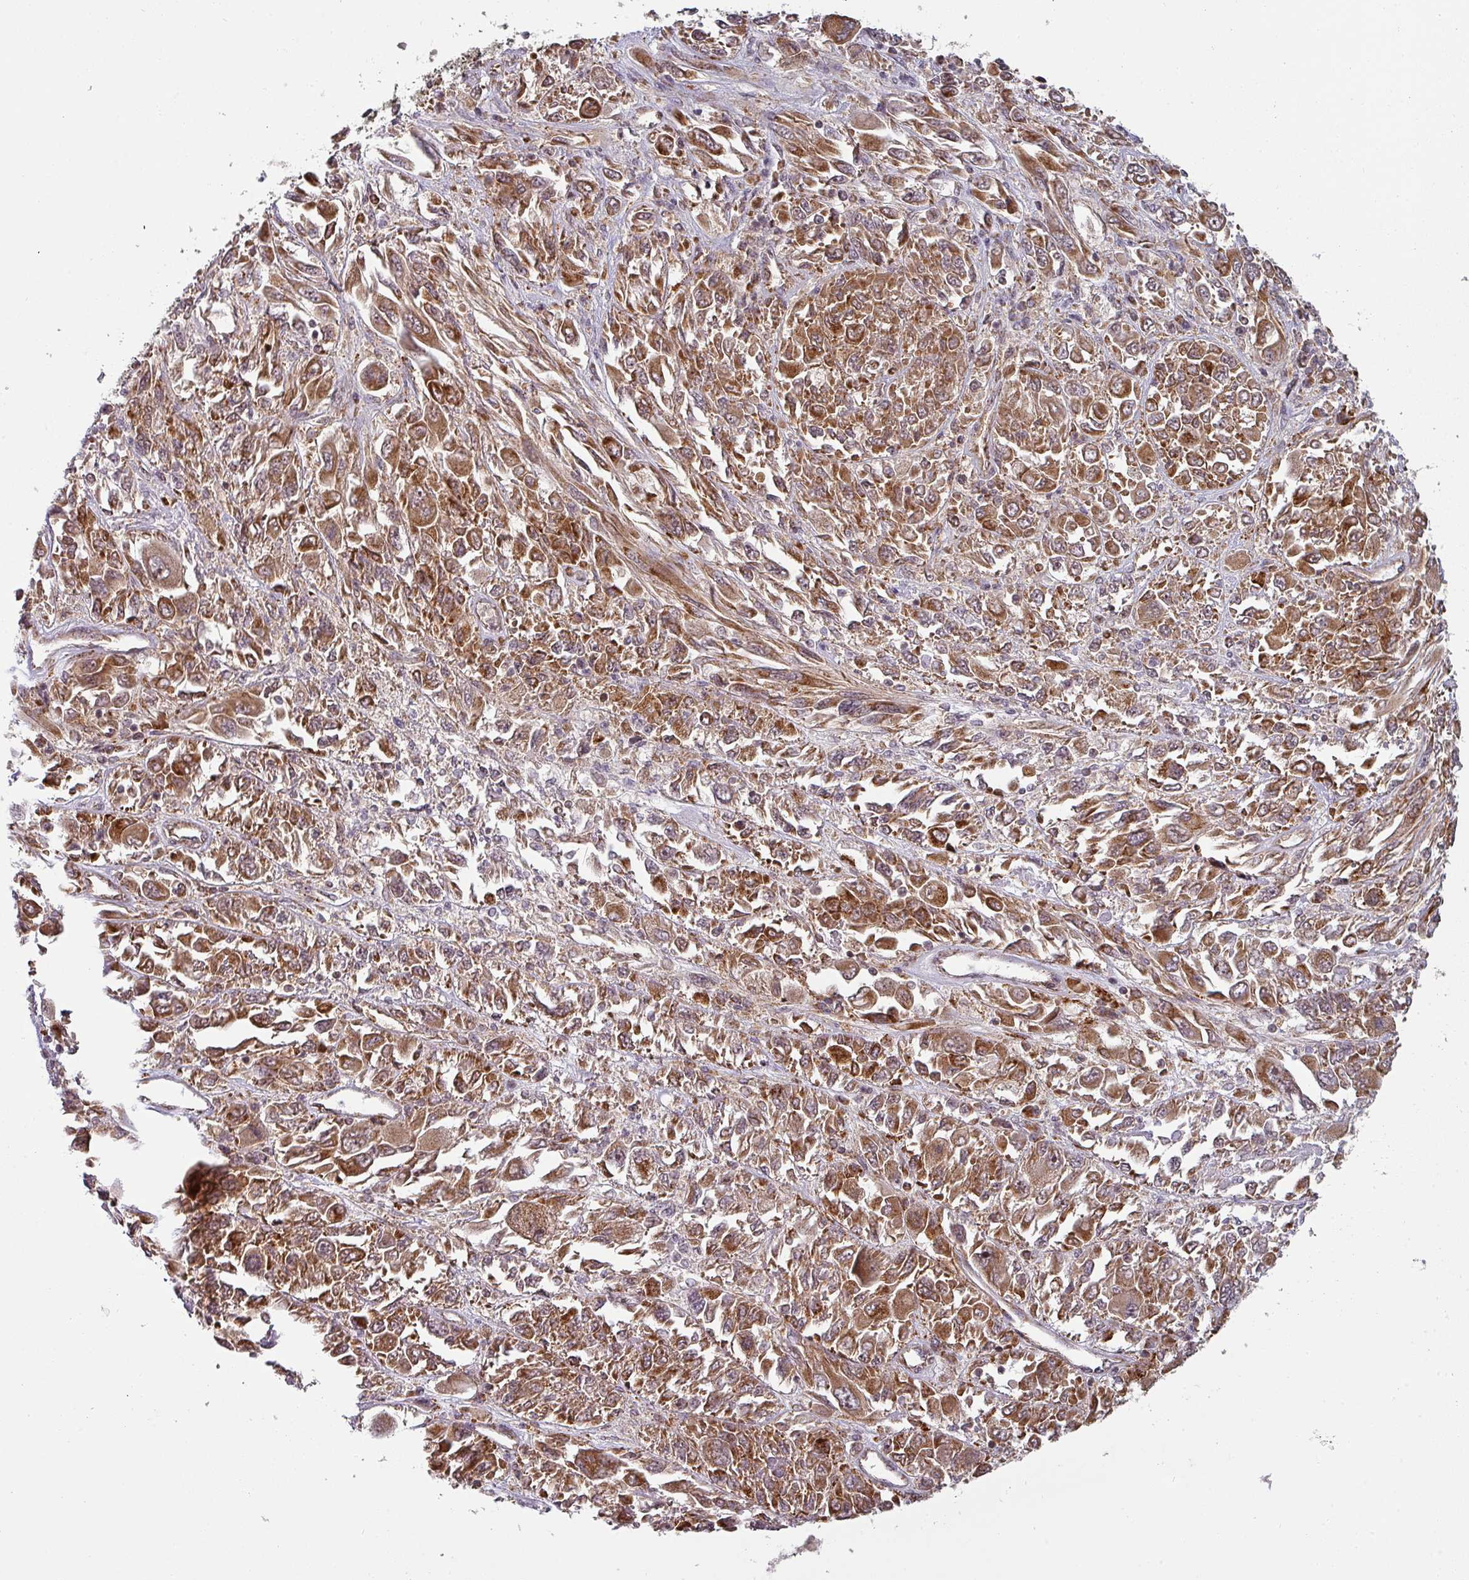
{"staining": {"intensity": "strong", "quantity": ">75%", "location": "cytoplasmic/membranous"}, "tissue": "melanoma", "cell_type": "Tumor cells", "image_type": "cancer", "snomed": [{"axis": "morphology", "description": "Malignant melanoma, NOS"}, {"axis": "topography", "description": "Skin"}], "caption": "Tumor cells demonstrate high levels of strong cytoplasmic/membranous staining in about >75% of cells in melanoma.", "gene": "MRPS16", "patient": {"sex": "female", "age": 91}}